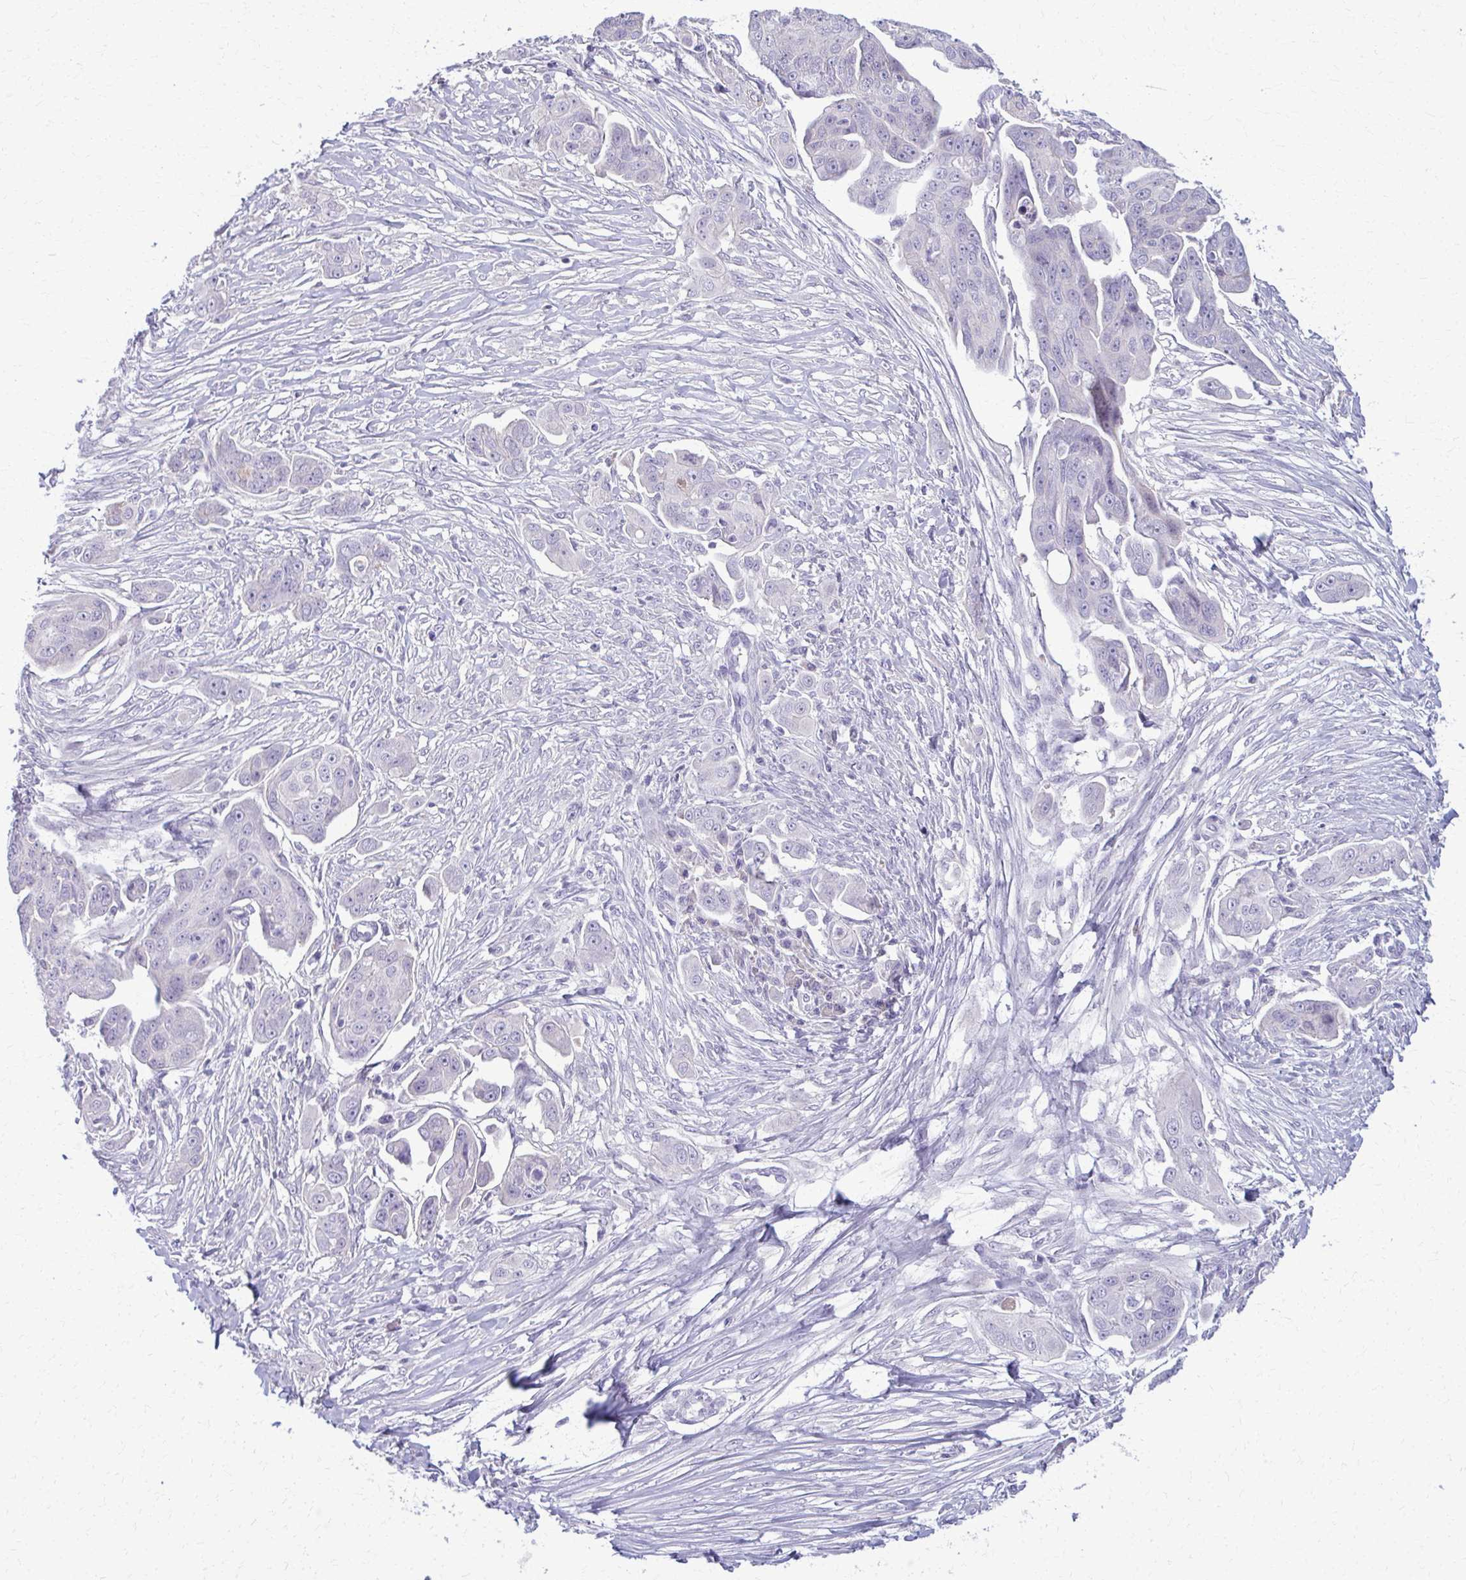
{"staining": {"intensity": "negative", "quantity": "none", "location": "none"}, "tissue": "ovarian cancer", "cell_type": "Tumor cells", "image_type": "cancer", "snomed": [{"axis": "morphology", "description": "Carcinoma, endometroid"}, {"axis": "topography", "description": "Ovary"}], "caption": "This is an IHC image of endometroid carcinoma (ovarian). There is no expression in tumor cells.", "gene": "OR4M1", "patient": {"sex": "female", "age": 70}}